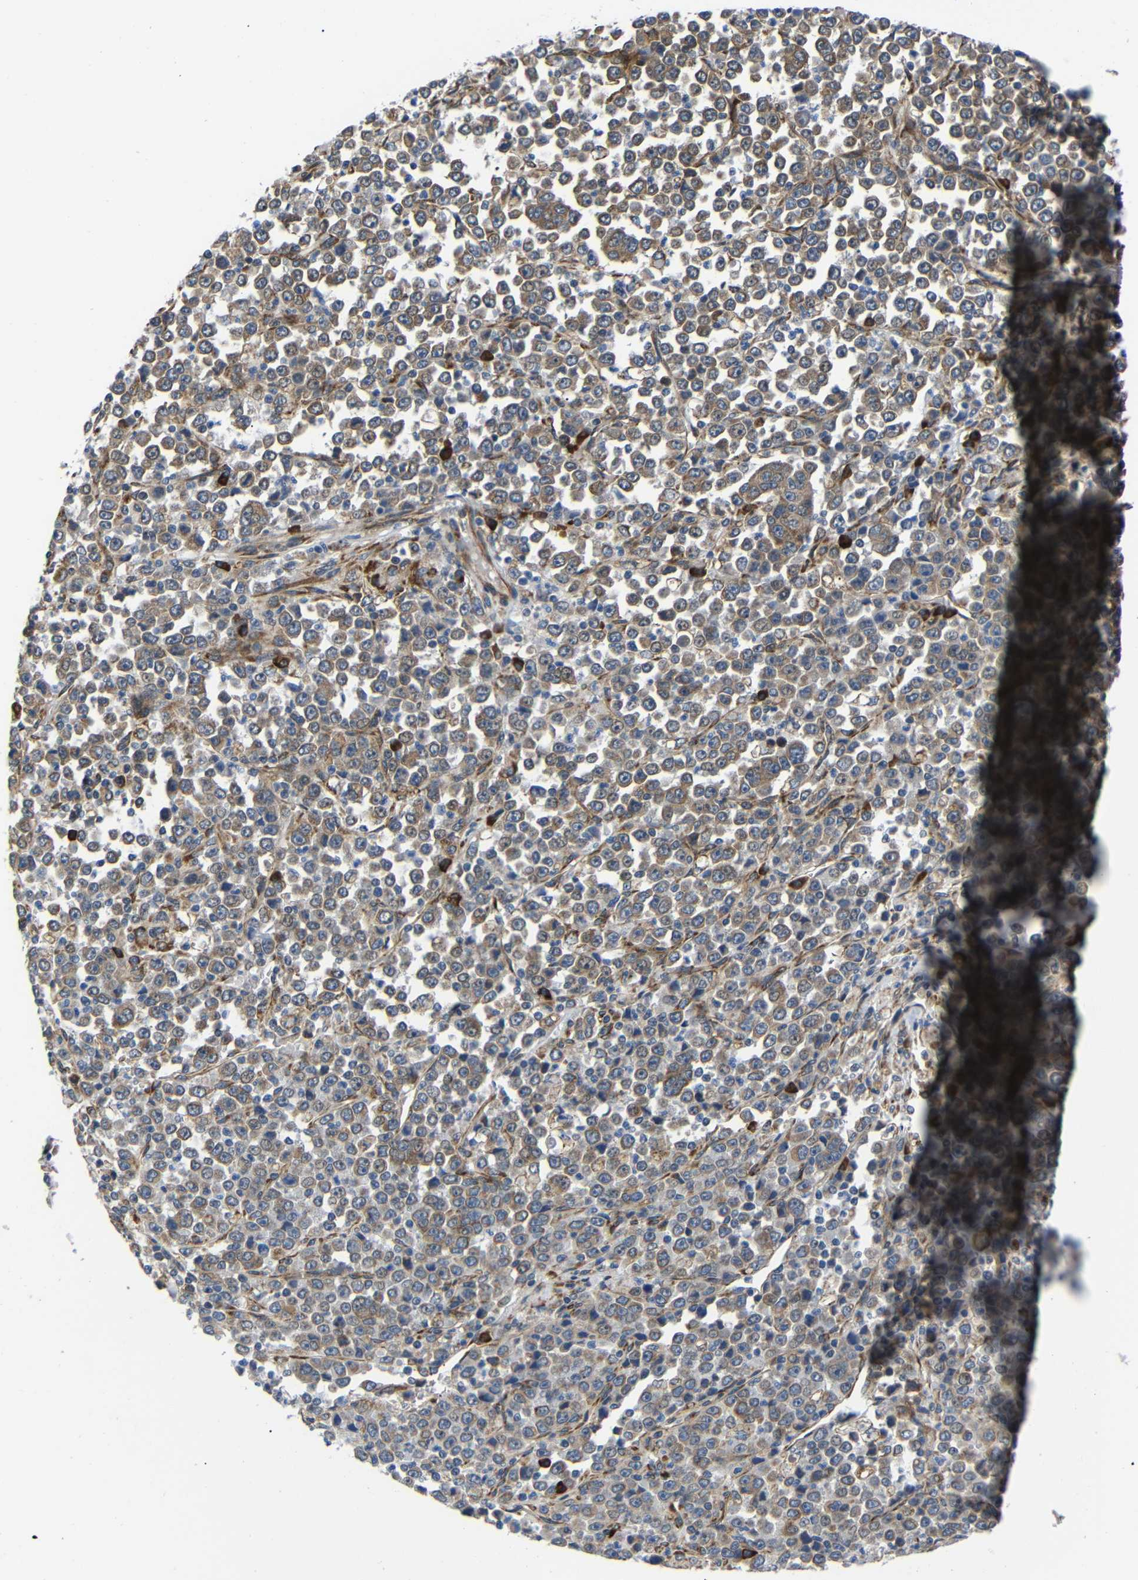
{"staining": {"intensity": "moderate", "quantity": "25%-75%", "location": "cytoplasmic/membranous"}, "tissue": "stomach cancer", "cell_type": "Tumor cells", "image_type": "cancer", "snomed": [{"axis": "morphology", "description": "Normal tissue, NOS"}, {"axis": "morphology", "description": "Adenocarcinoma, NOS"}, {"axis": "topography", "description": "Stomach, upper"}, {"axis": "topography", "description": "Stomach"}], "caption": "Protein staining displays moderate cytoplasmic/membranous staining in approximately 25%-75% of tumor cells in stomach cancer (adenocarcinoma).", "gene": "KANK4", "patient": {"sex": "male", "age": 59}}